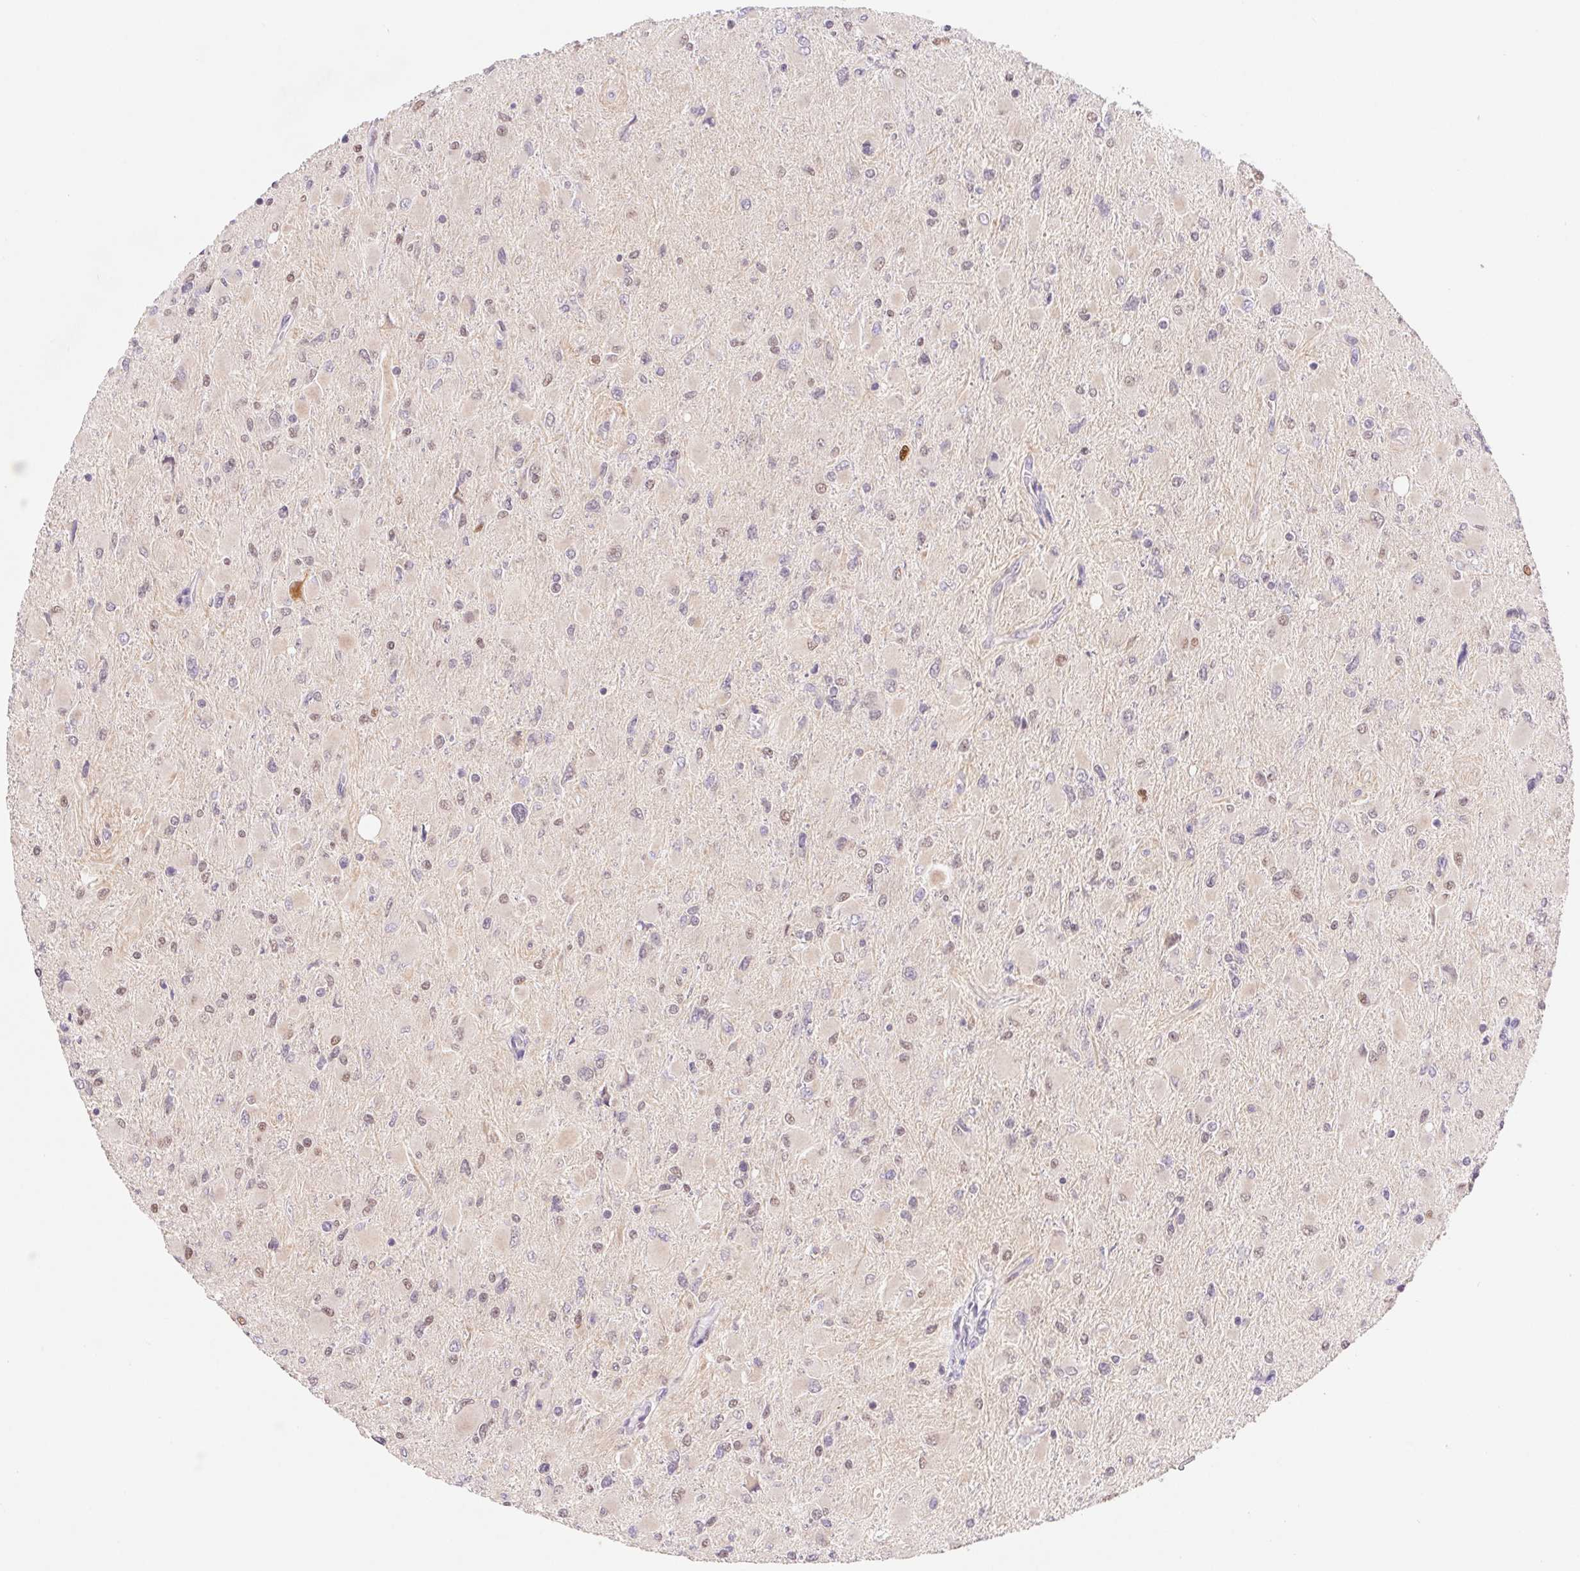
{"staining": {"intensity": "negative", "quantity": "none", "location": "none"}, "tissue": "glioma", "cell_type": "Tumor cells", "image_type": "cancer", "snomed": [{"axis": "morphology", "description": "Glioma, malignant, High grade"}, {"axis": "topography", "description": "Cerebral cortex"}], "caption": "Protein analysis of malignant high-grade glioma displays no significant positivity in tumor cells.", "gene": "L3MBTL4", "patient": {"sex": "female", "age": 36}}